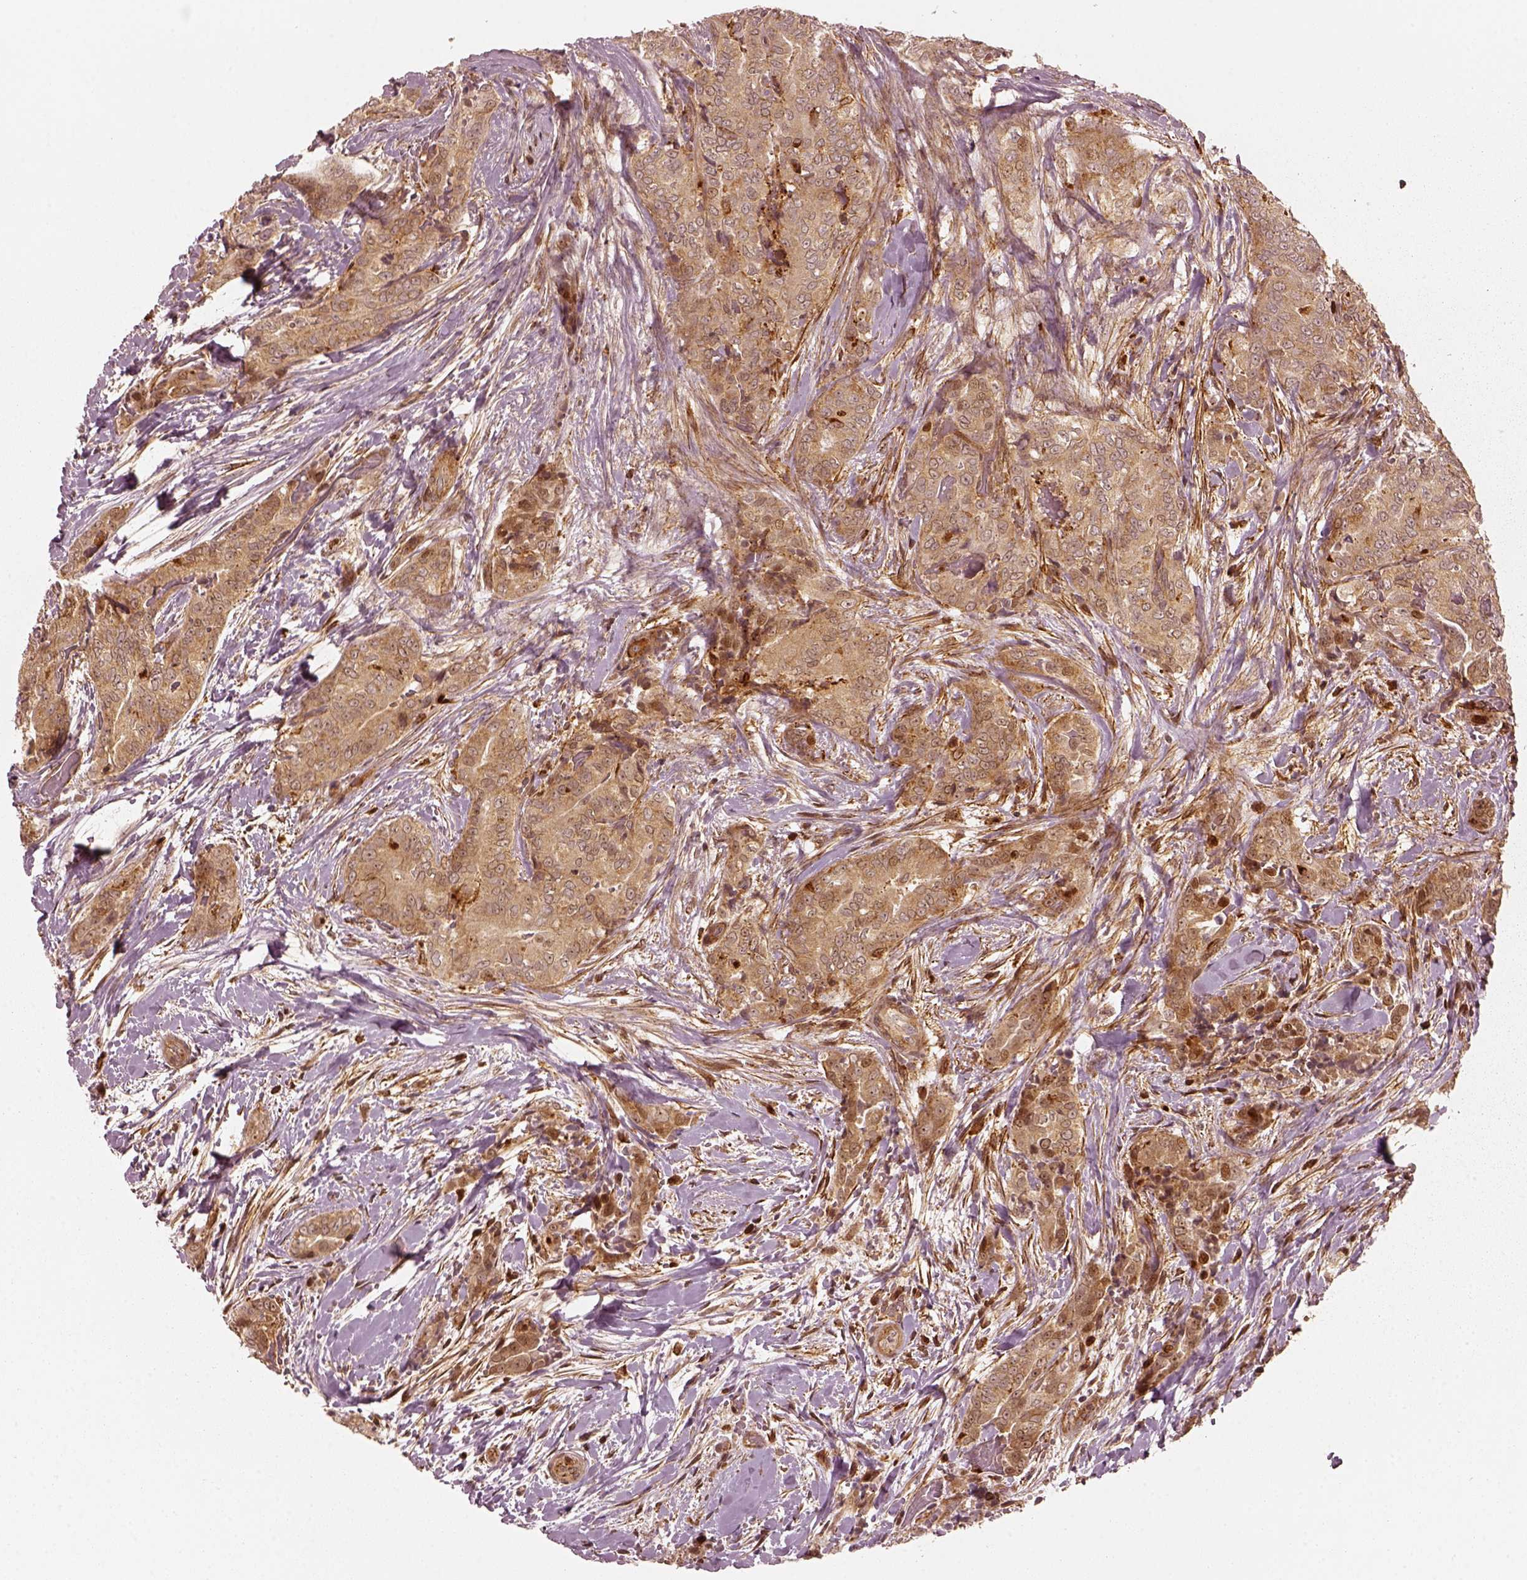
{"staining": {"intensity": "moderate", "quantity": ">75%", "location": "cytoplasmic/membranous,nuclear"}, "tissue": "thyroid cancer", "cell_type": "Tumor cells", "image_type": "cancer", "snomed": [{"axis": "morphology", "description": "Papillary adenocarcinoma, NOS"}, {"axis": "topography", "description": "Thyroid gland"}], "caption": "This is a photomicrograph of immunohistochemistry staining of thyroid papillary adenocarcinoma, which shows moderate staining in the cytoplasmic/membranous and nuclear of tumor cells.", "gene": "SLC12A9", "patient": {"sex": "male", "age": 61}}